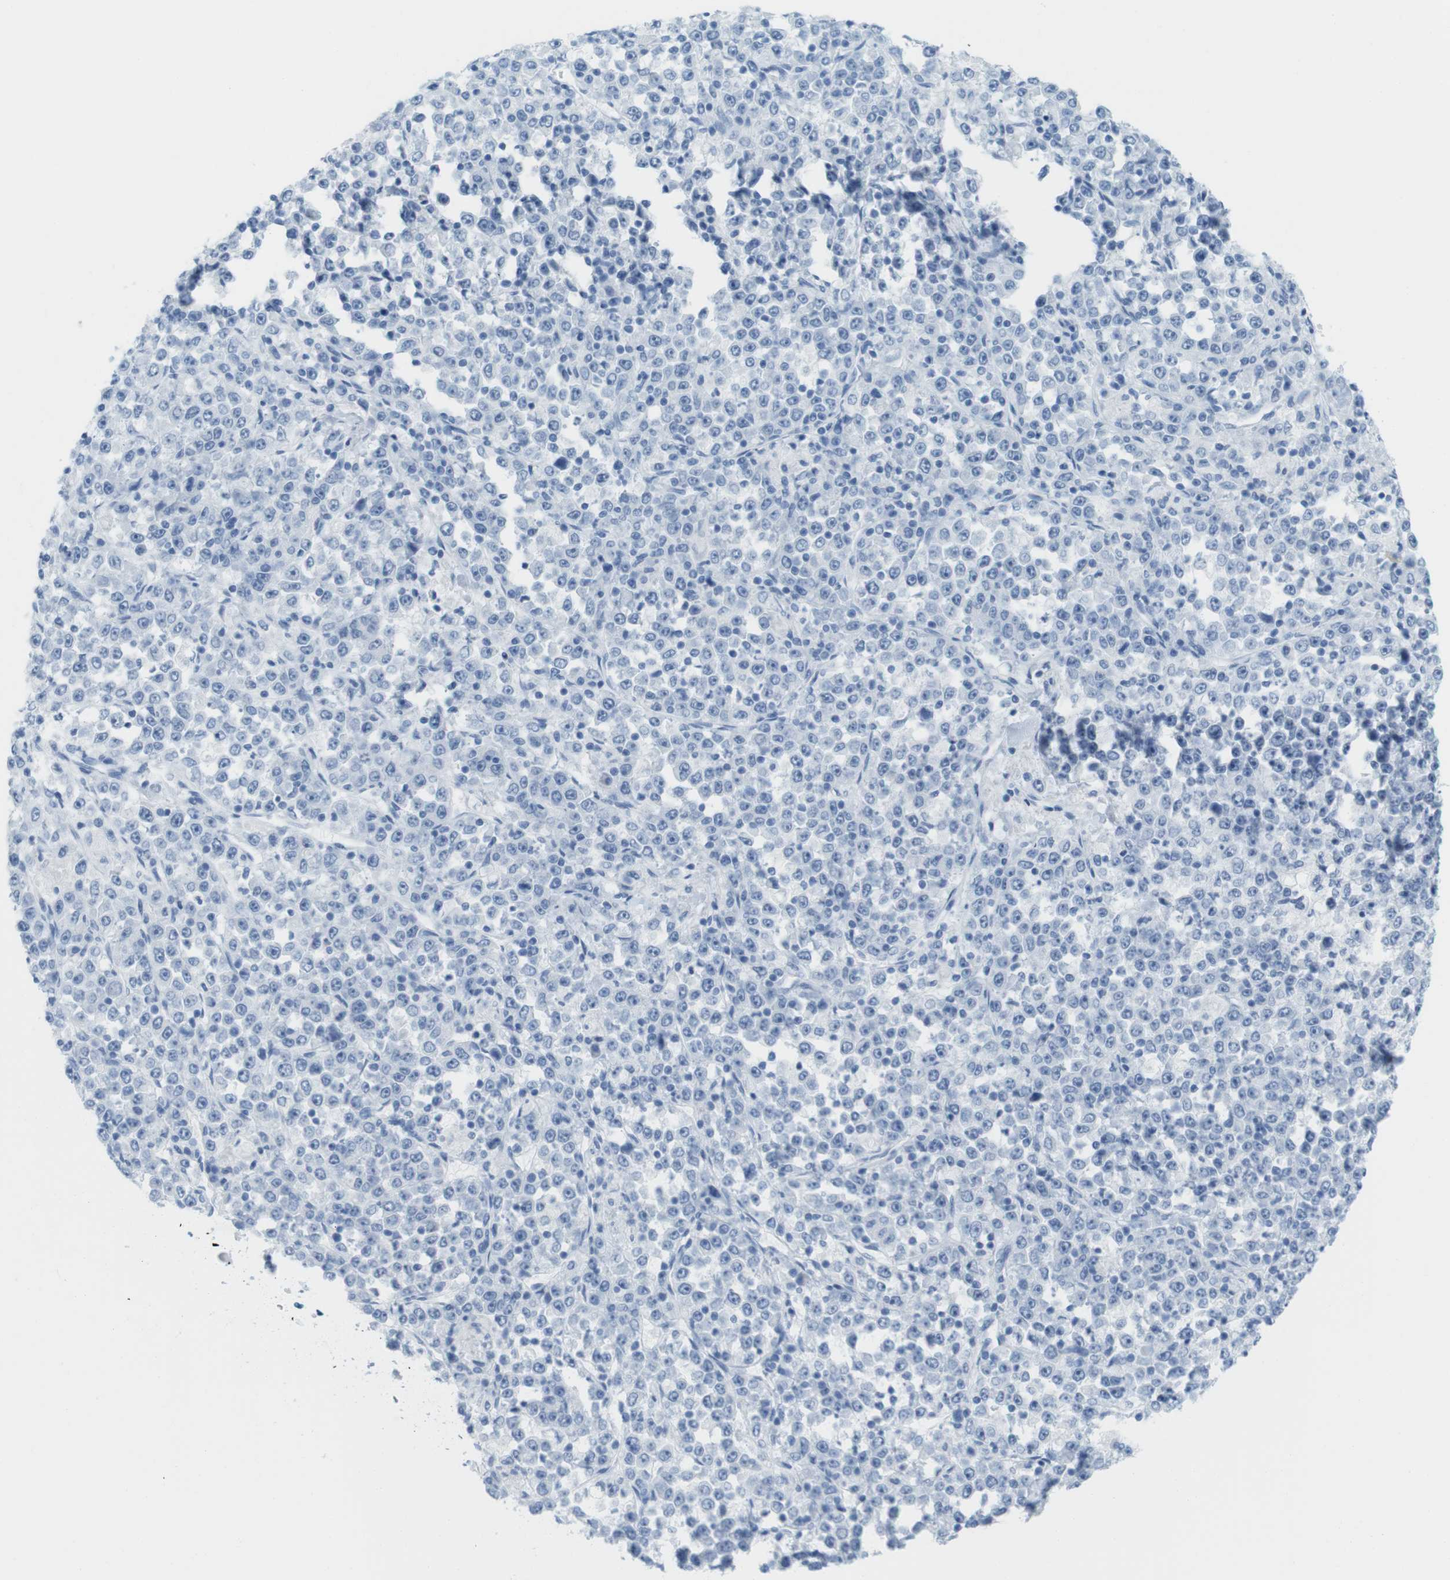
{"staining": {"intensity": "negative", "quantity": "none", "location": "none"}, "tissue": "stomach cancer", "cell_type": "Tumor cells", "image_type": "cancer", "snomed": [{"axis": "morphology", "description": "Normal tissue, NOS"}, {"axis": "morphology", "description": "Adenocarcinoma, NOS"}, {"axis": "topography", "description": "Stomach, upper"}, {"axis": "topography", "description": "Stomach"}], "caption": "Histopathology image shows no significant protein staining in tumor cells of stomach adenocarcinoma.", "gene": "TNNT2", "patient": {"sex": "male", "age": 59}}